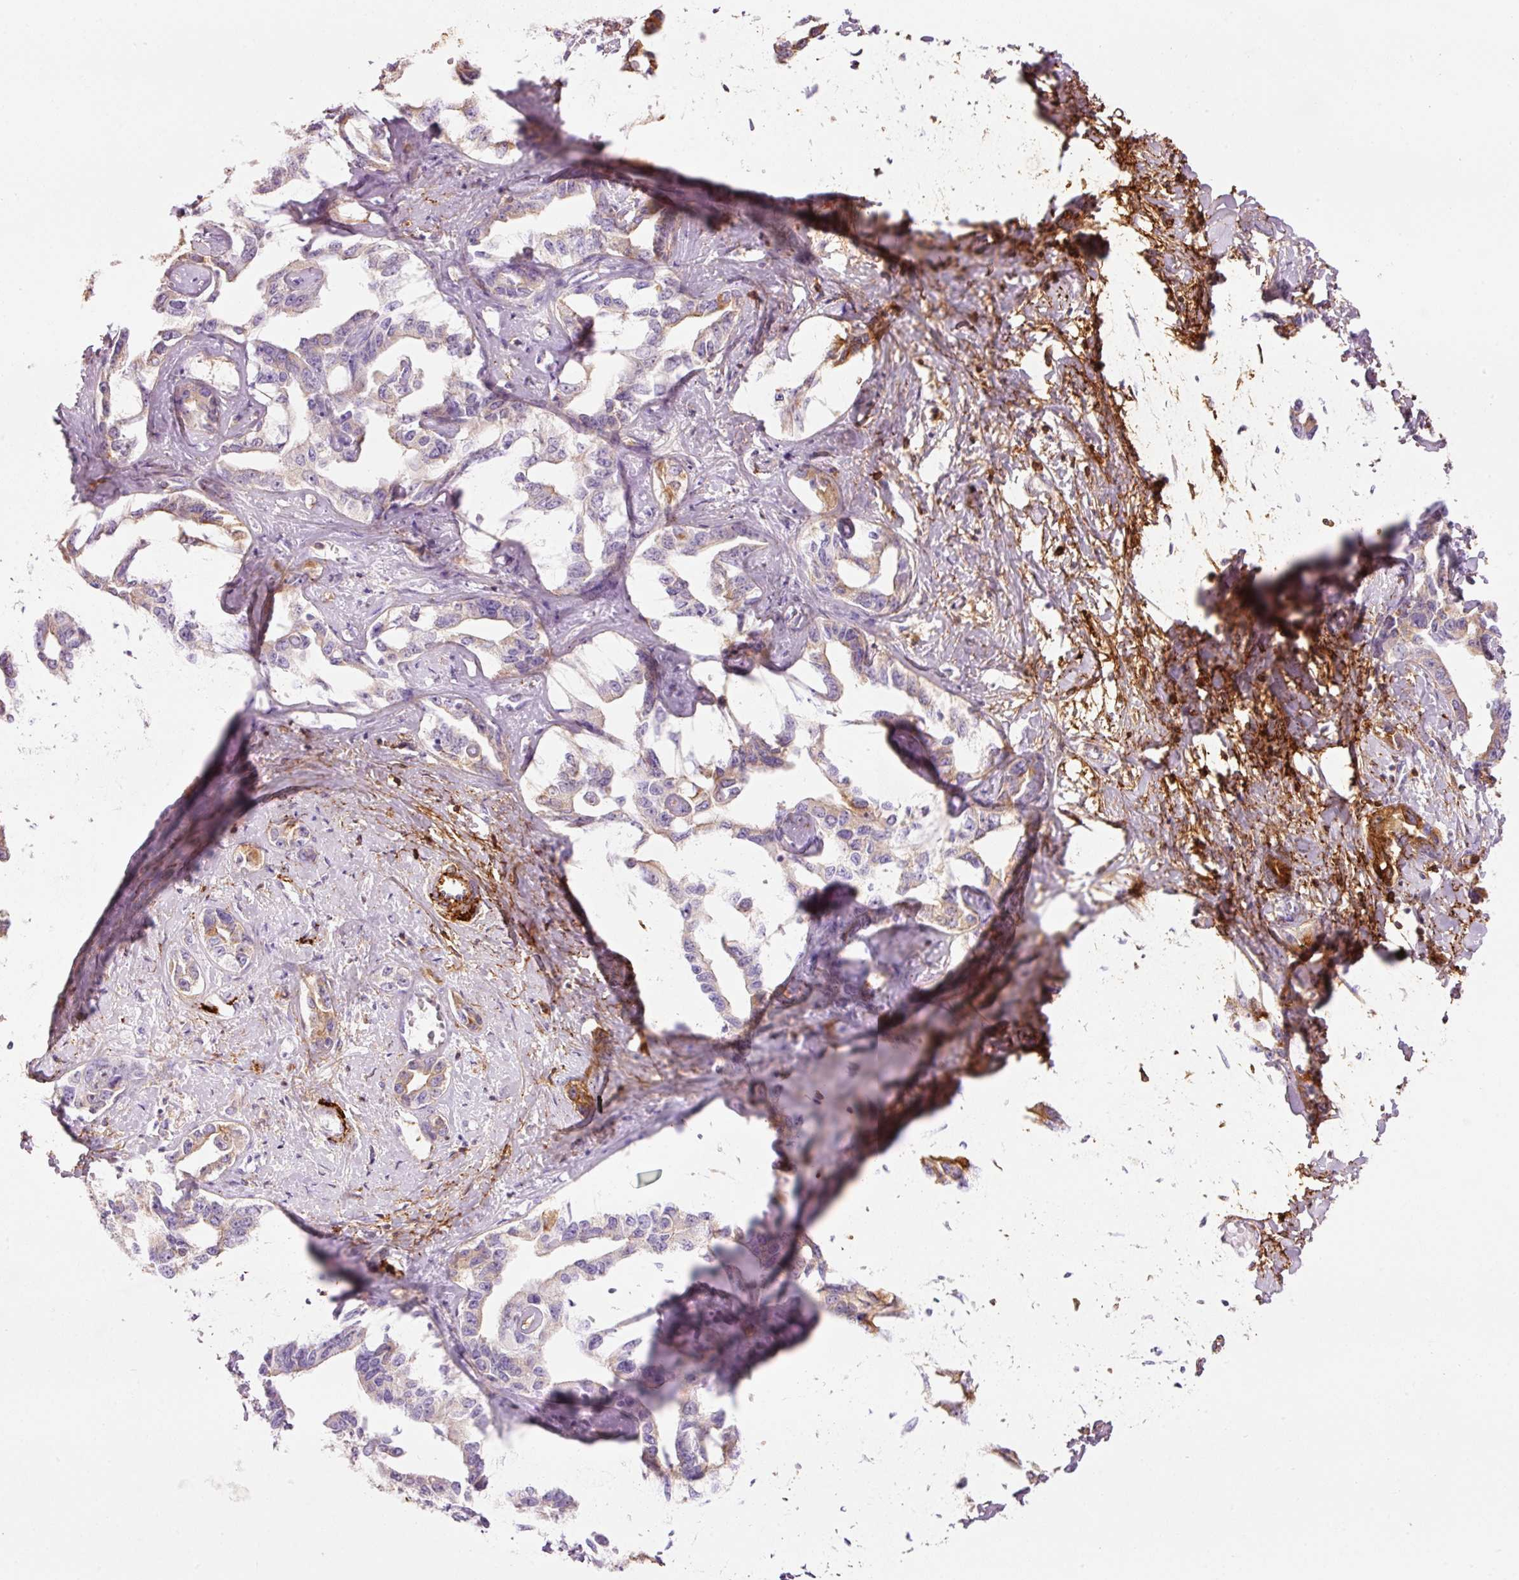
{"staining": {"intensity": "negative", "quantity": "none", "location": "none"}, "tissue": "liver cancer", "cell_type": "Tumor cells", "image_type": "cancer", "snomed": [{"axis": "morphology", "description": "Cholangiocarcinoma"}, {"axis": "topography", "description": "Liver"}], "caption": "Photomicrograph shows no protein positivity in tumor cells of cholangiocarcinoma (liver) tissue.", "gene": "MFAP4", "patient": {"sex": "male", "age": 59}}